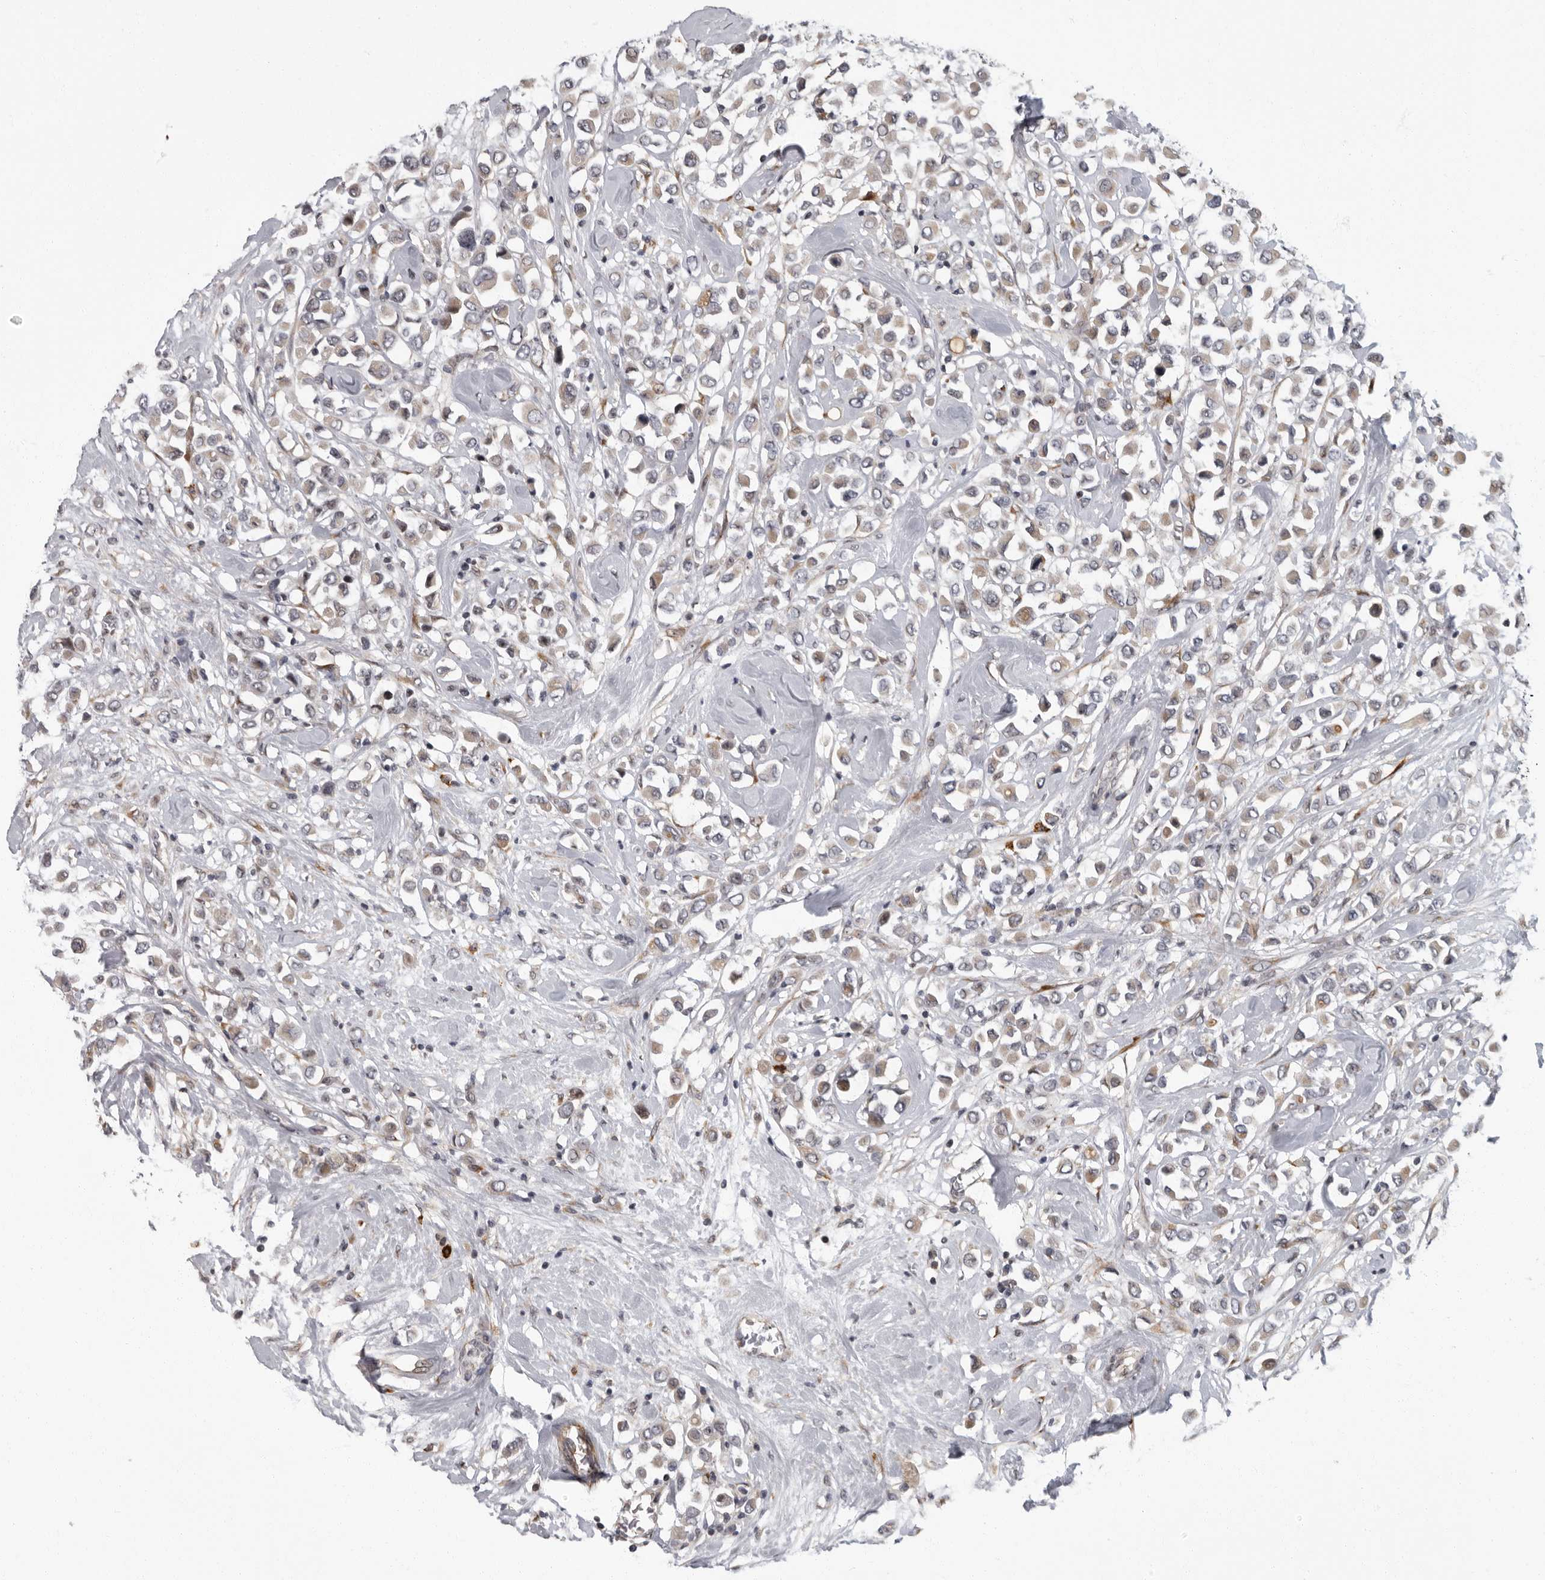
{"staining": {"intensity": "weak", "quantity": ">75%", "location": "cytoplasmic/membranous"}, "tissue": "breast cancer", "cell_type": "Tumor cells", "image_type": "cancer", "snomed": [{"axis": "morphology", "description": "Duct carcinoma"}, {"axis": "topography", "description": "Breast"}], "caption": "Human breast cancer (intraductal carcinoma) stained for a protein (brown) shows weak cytoplasmic/membranous positive staining in about >75% of tumor cells.", "gene": "PDCD11", "patient": {"sex": "female", "age": 61}}